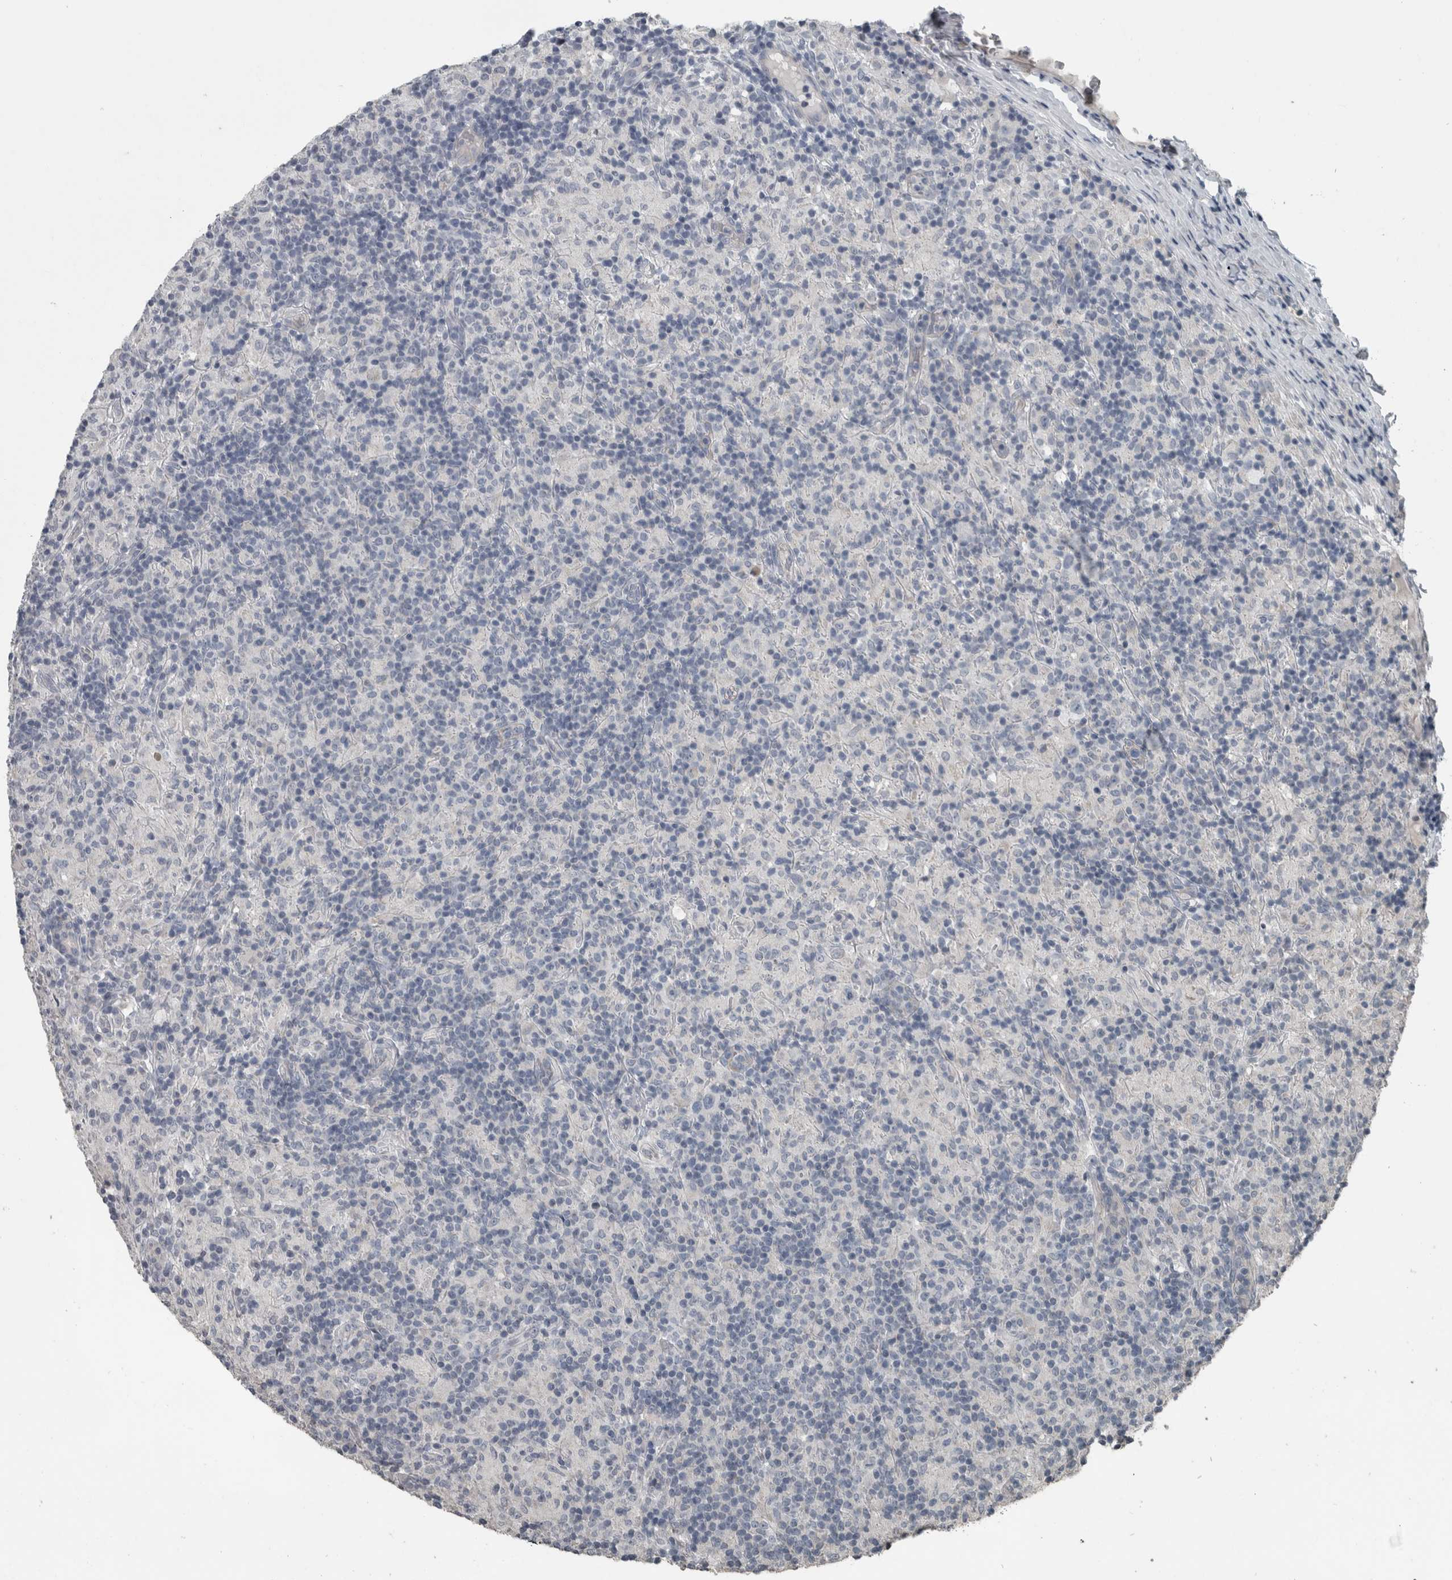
{"staining": {"intensity": "negative", "quantity": "none", "location": "none"}, "tissue": "lymphoma", "cell_type": "Tumor cells", "image_type": "cancer", "snomed": [{"axis": "morphology", "description": "Hodgkin's disease, NOS"}, {"axis": "topography", "description": "Lymph node"}], "caption": "This photomicrograph is of lymphoma stained with IHC to label a protein in brown with the nuclei are counter-stained blue. There is no staining in tumor cells.", "gene": "KRT20", "patient": {"sex": "male", "age": 70}}